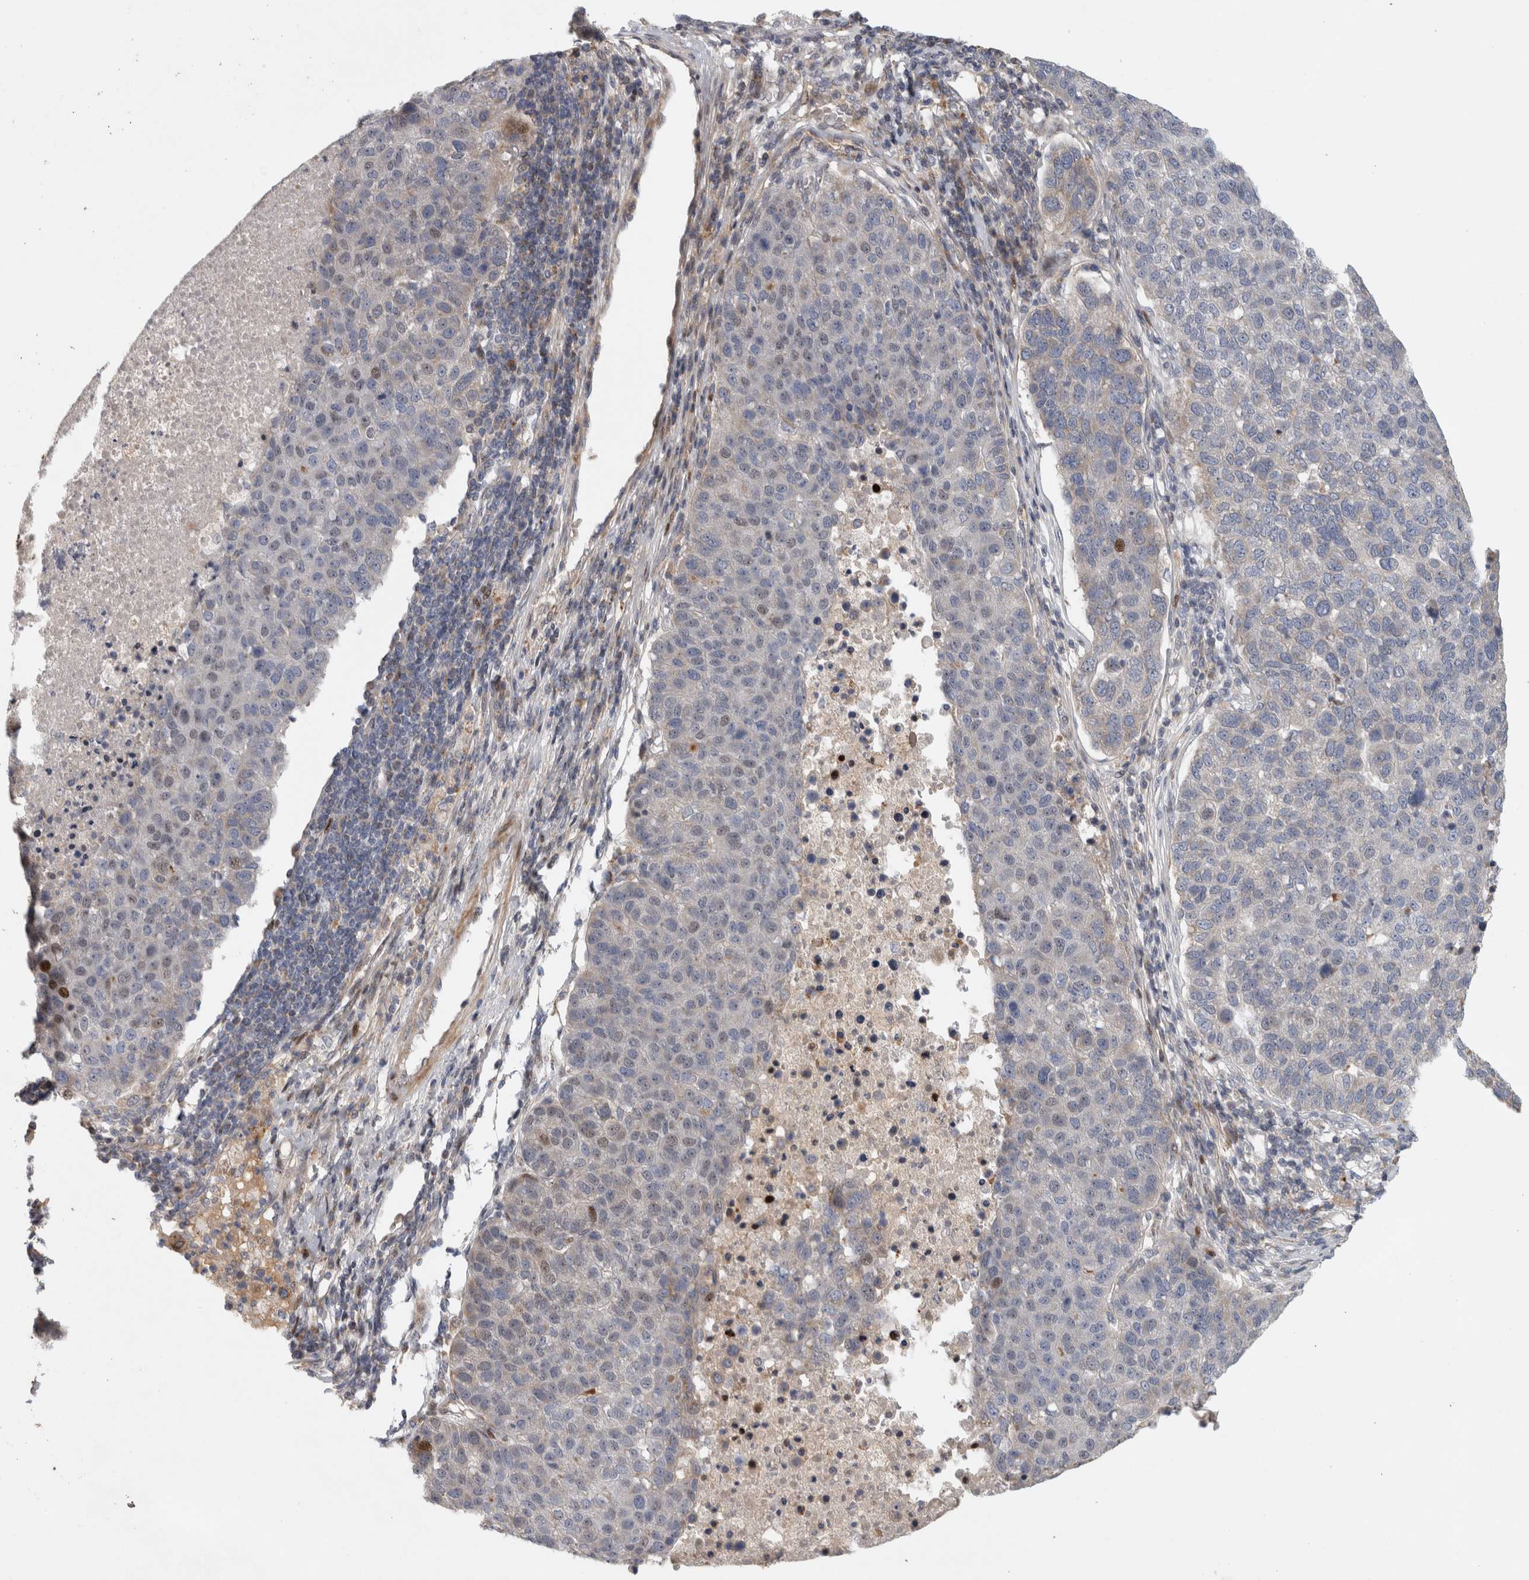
{"staining": {"intensity": "negative", "quantity": "none", "location": "none"}, "tissue": "pancreatic cancer", "cell_type": "Tumor cells", "image_type": "cancer", "snomed": [{"axis": "morphology", "description": "Adenocarcinoma, NOS"}, {"axis": "topography", "description": "Pancreas"}], "caption": "Tumor cells show no significant protein expression in pancreatic cancer (adenocarcinoma). (Immunohistochemistry (ihc), brightfield microscopy, high magnification).", "gene": "RBM48", "patient": {"sex": "female", "age": 61}}